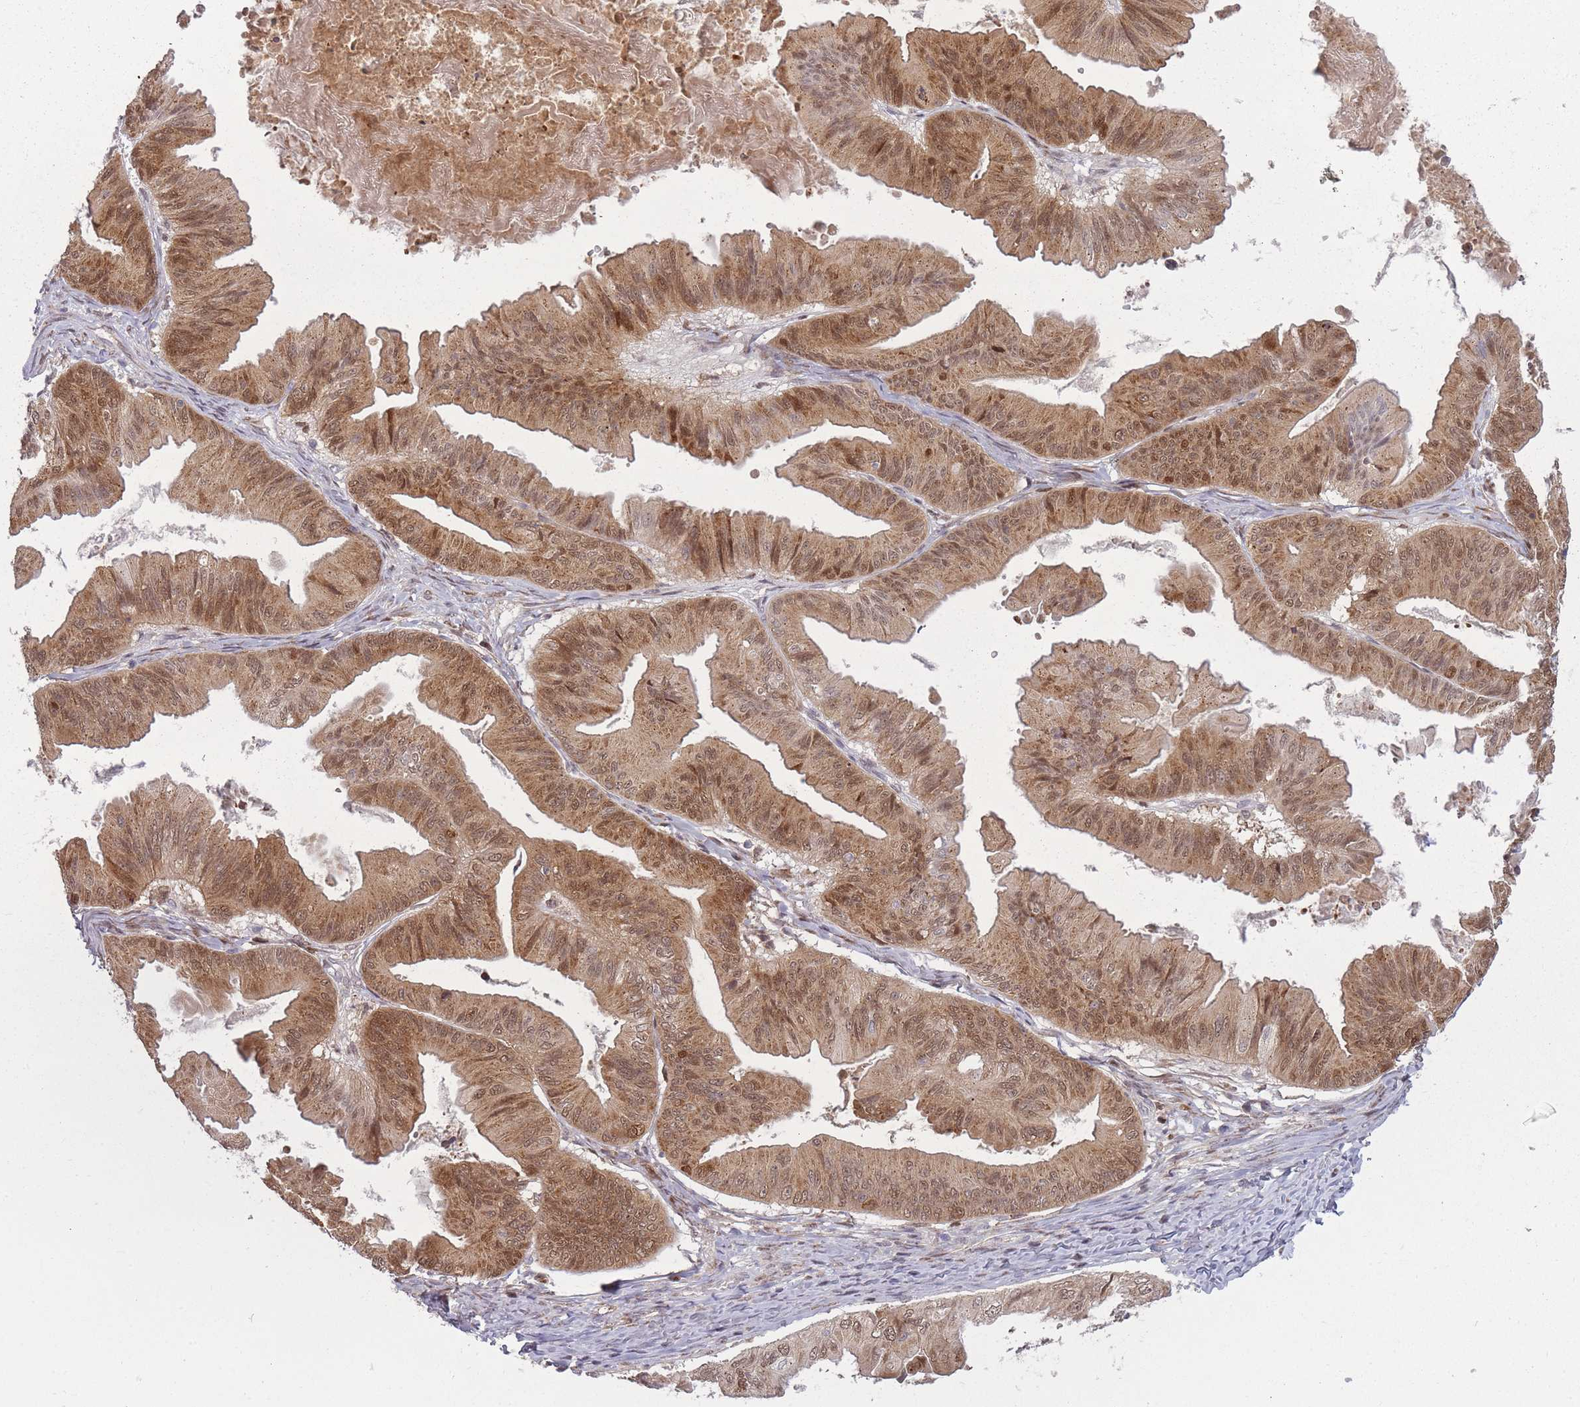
{"staining": {"intensity": "moderate", "quantity": ">75%", "location": "cytoplasmic/membranous,nuclear"}, "tissue": "ovarian cancer", "cell_type": "Tumor cells", "image_type": "cancer", "snomed": [{"axis": "morphology", "description": "Cystadenocarcinoma, mucinous, NOS"}, {"axis": "topography", "description": "Ovary"}], "caption": "Immunohistochemical staining of ovarian mucinous cystadenocarcinoma shows medium levels of moderate cytoplasmic/membranous and nuclear positivity in about >75% of tumor cells. Using DAB (brown) and hematoxylin (blue) stains, captured at high magnification using brightfield microscopy.", "gene": "LGALS9", "patient": {"sex": "female", "age": 61}}